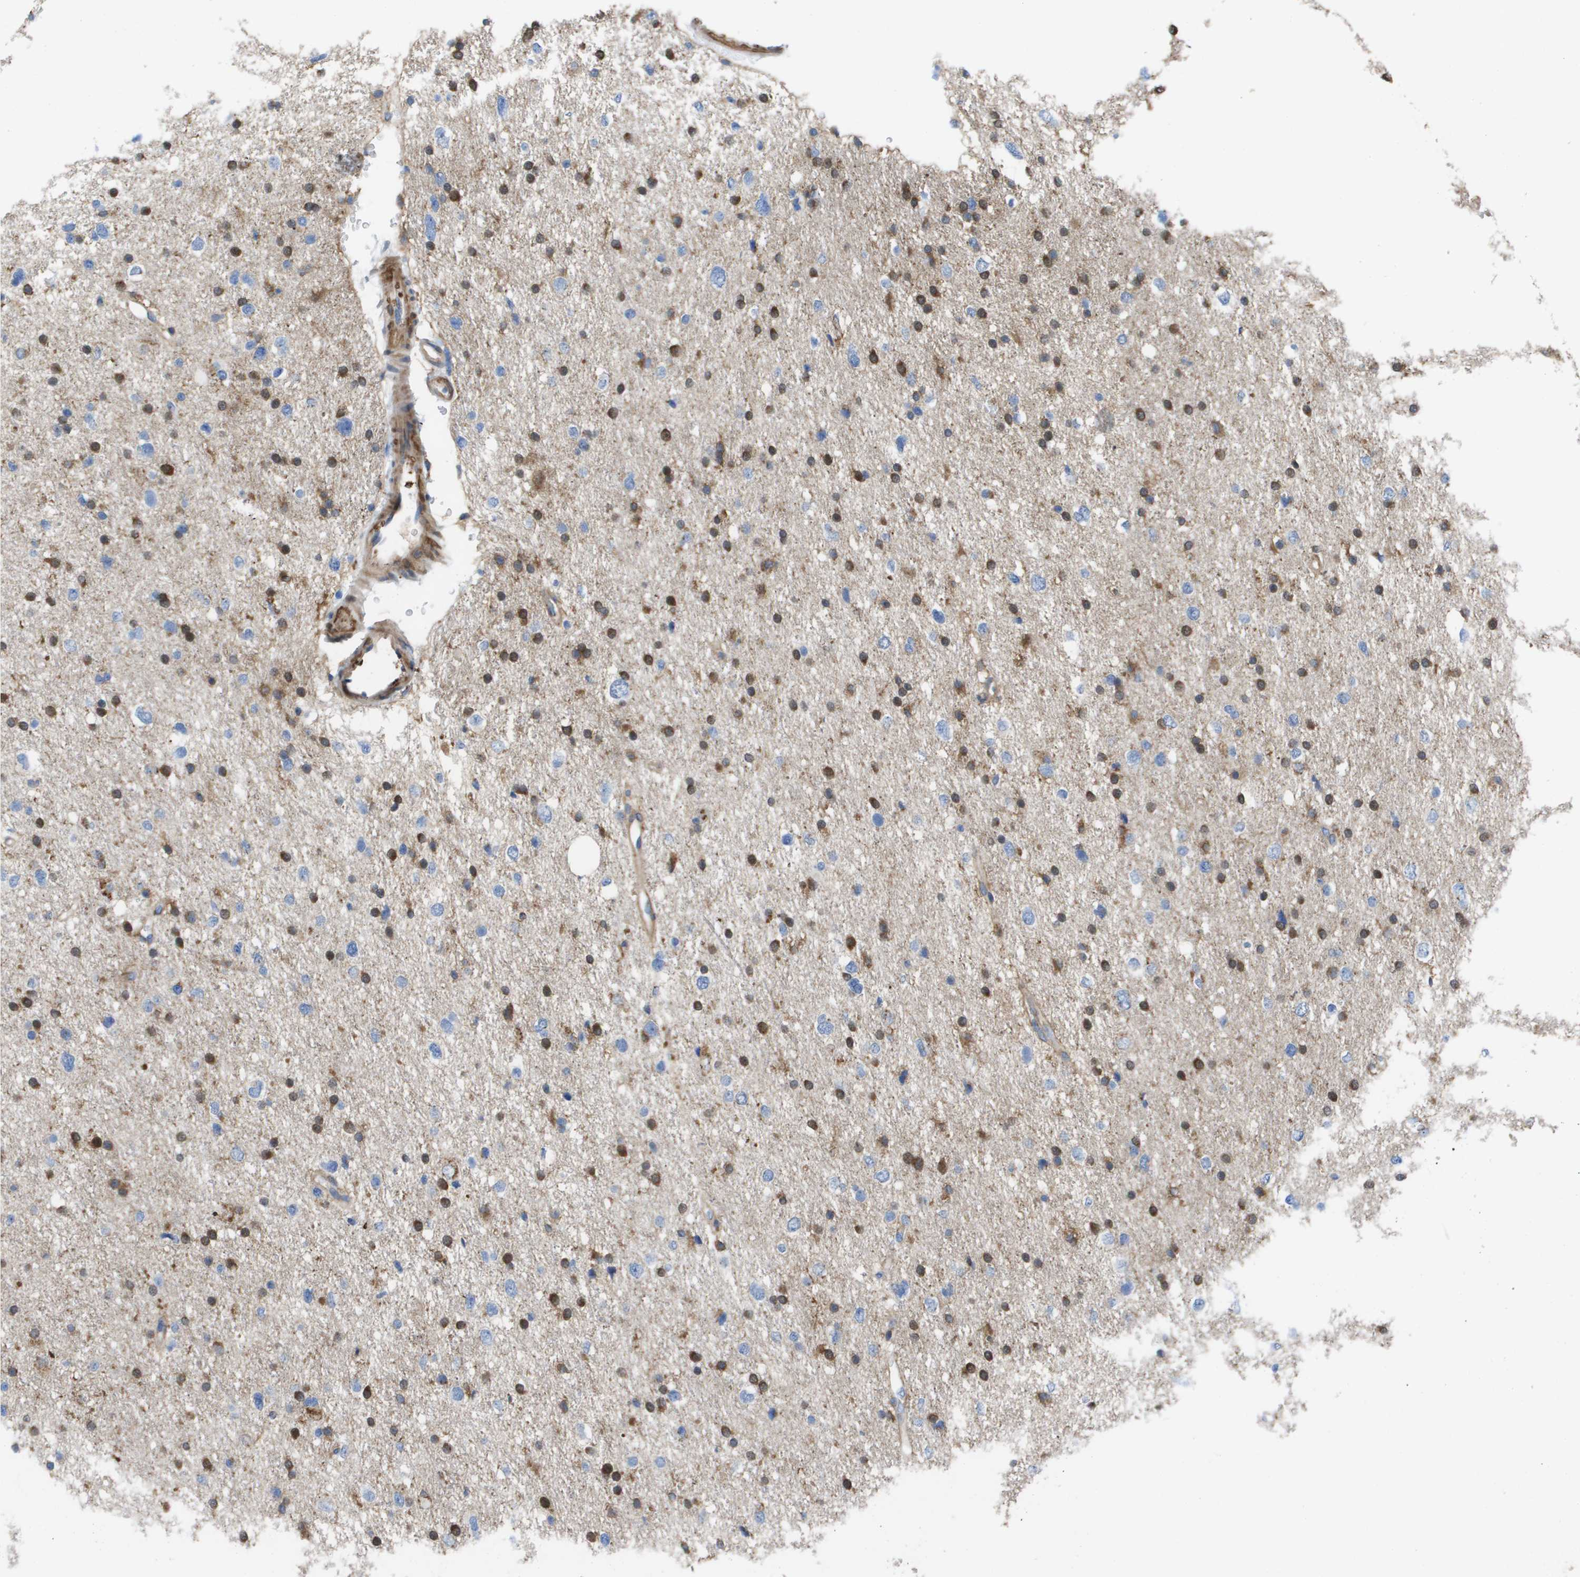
{"staining": {"intensity": "moderate", "quantity": "25%-75%", "location": "cytoplasmic/membranous"}, "tissue": "glioma", "cell_type": "Tumor cells", "image_type": "cancer", "snomed": [{"axis": "morphology", "description": "Glioma, malignant, Low grade"}, {"axis": "topography", "description": "Brain"}], "caption": "The histopathology image reveals immunohistochemical staining of glioma. There is moderate cytoplasmic/membranous expression is appreciated in approximately 25%-75% of tumor cells.", "gene": "SLC37A2", "patient": {"sex": "female", "age": 37}}